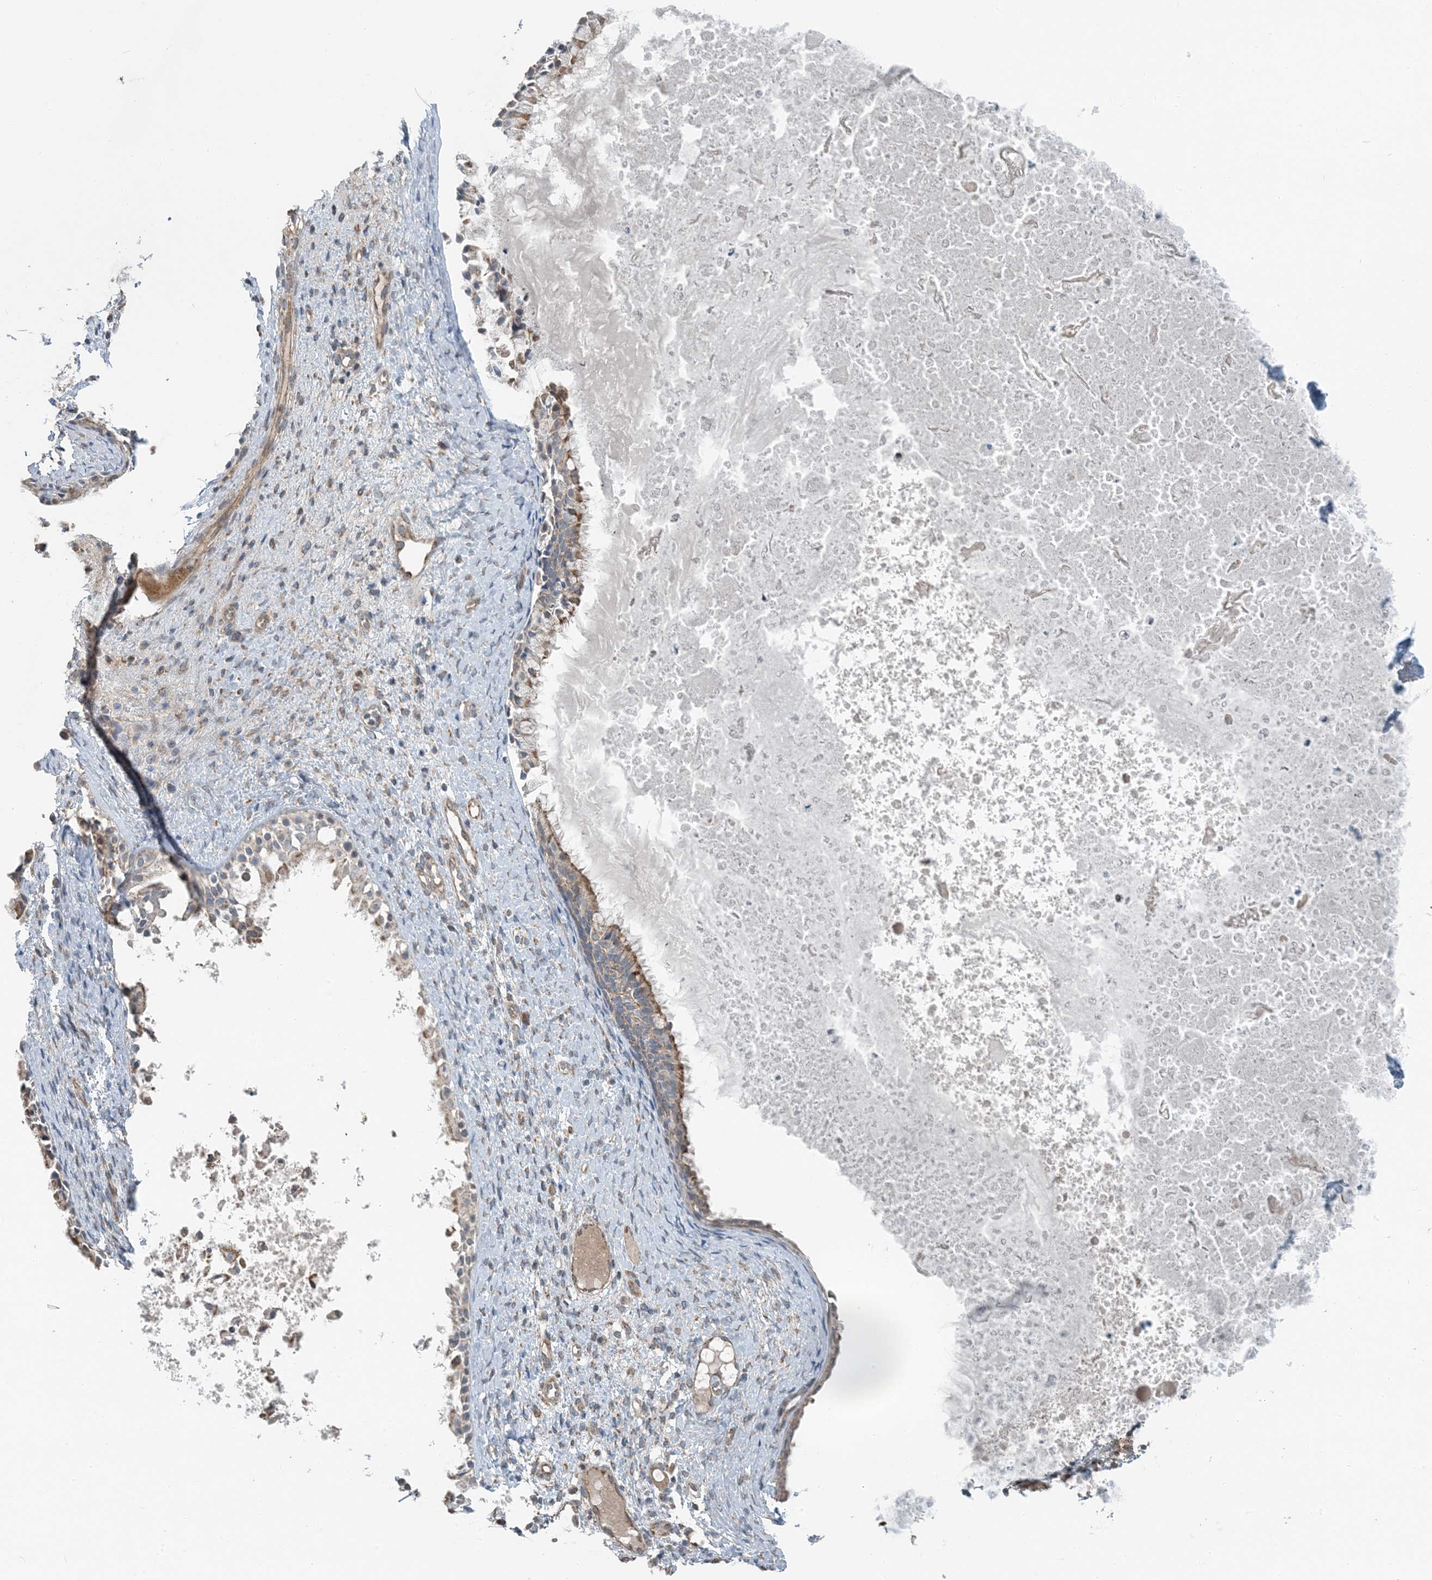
{"staining": {"intensity": "moderate", "quantity": "25%-75%", "location": "cytoplasmic/membranous"}, "tissue": "nasopharynx", "cell_type": "Respiratory epithelial cells", "image_type": "normal", "snomed": [{"axis": "morphology", "description": "Normal tissue, NOS"}, {"axis": "topography", "description": "Nasopharynx"}], "caption": "Brown immunohistochemical staining in benign nasopharynx shows moderate cytoplasmic/membranous expression in approximately 25%-75% of respiratory epithelial cells. (brown staining indicates protein expression, while blue staining denotes nuclei).", "gene": "PILRB", "patient": {"sex": "male", "age": 22}}